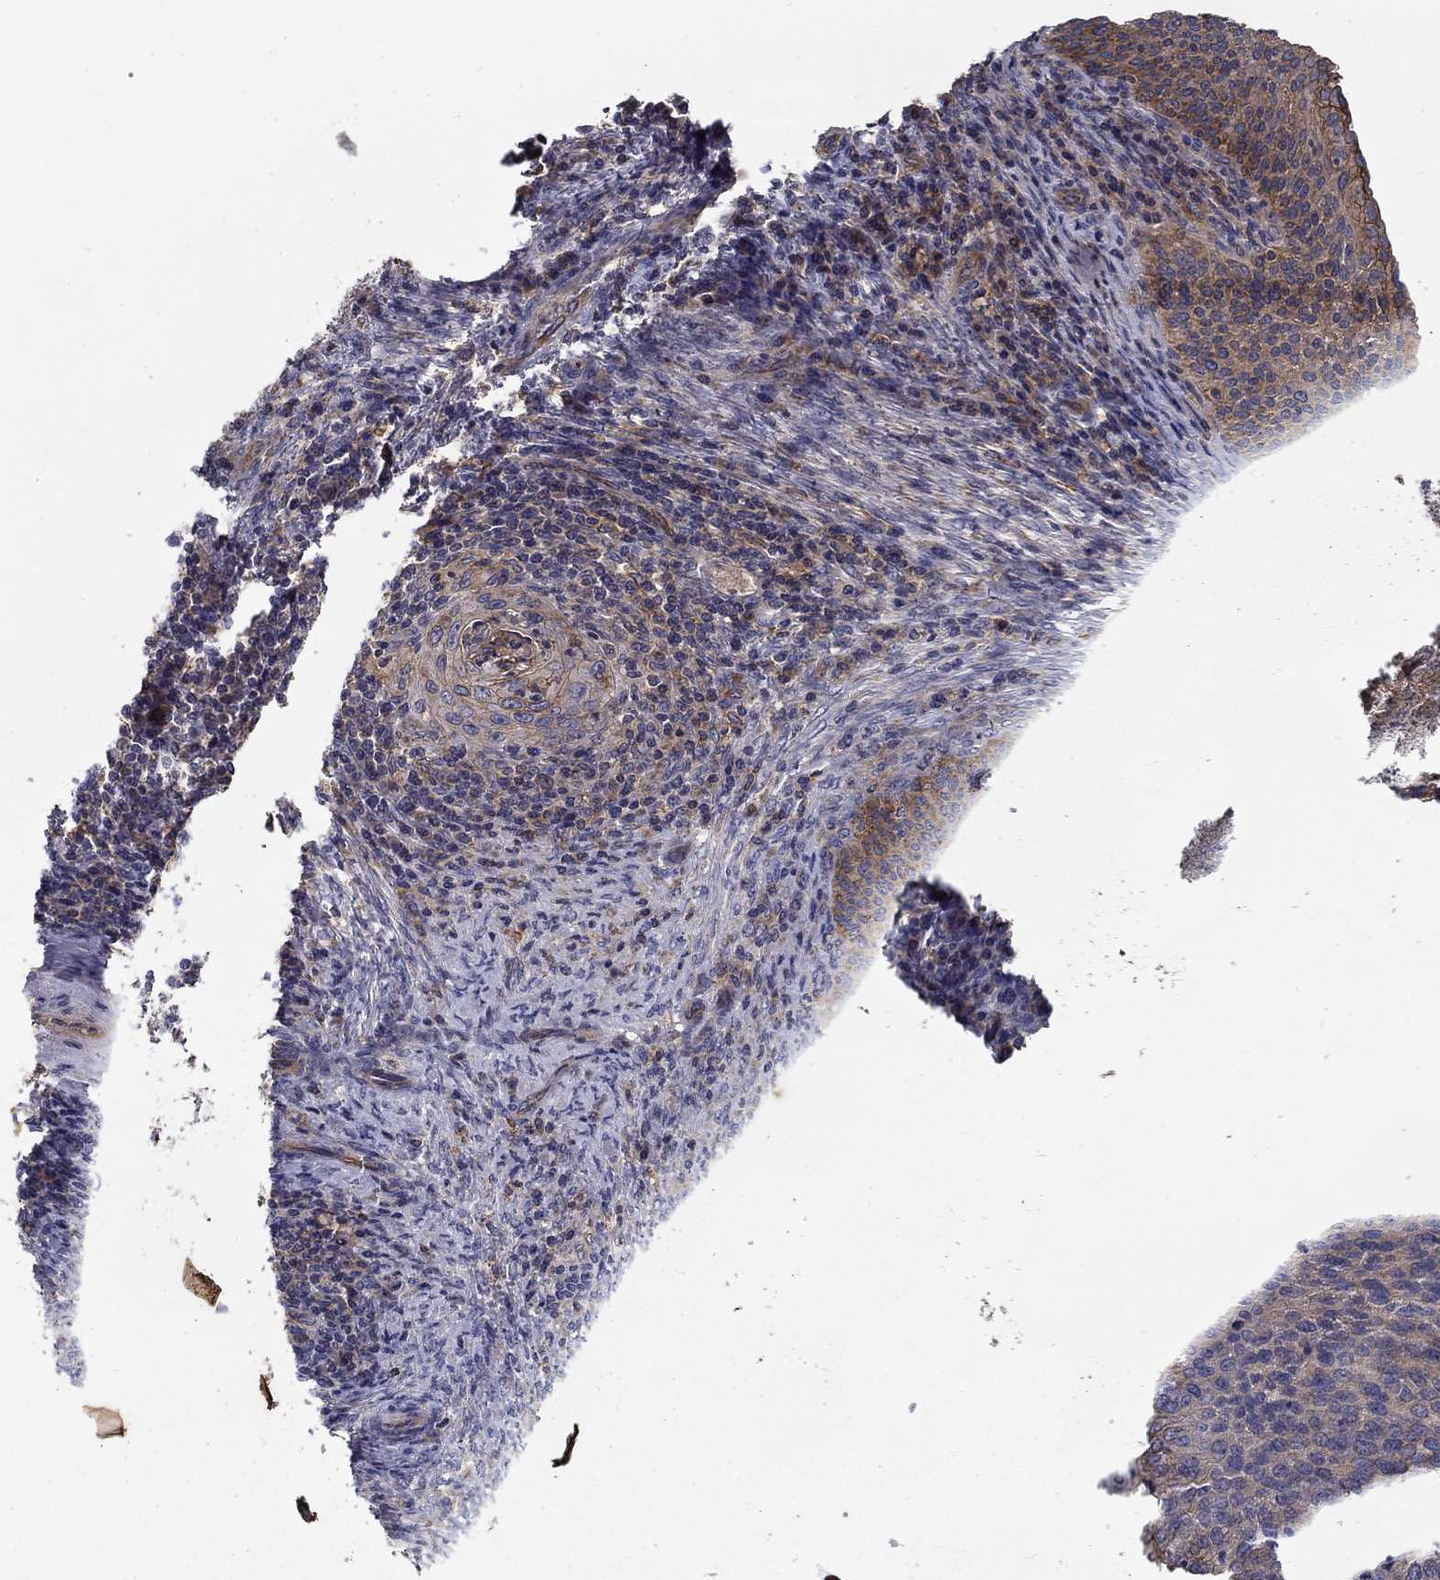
{"staining": {"intensity": "moderate", "quantity": "25%-75%", "location": "cytoplasmic/membranous"}, "tissue": "cervical cancer", "cell_type": "Tumor cells", "image_type": "cancer", "snomed": [{"axis": "morphology", "description": "Squamous cell carcinoma, NOS"}, {"axis": "topography", "description": "Cervix"}], "caption": "A histopathology image showing moderate cytoplasmic/membranous positivity in approximately 25%-75% of tumor cells in cervical cancer, as visualized by brown immunohistochemical staining.", "gene": "ALDH4A1", "patient": {"sex": "female", "age": 52}}